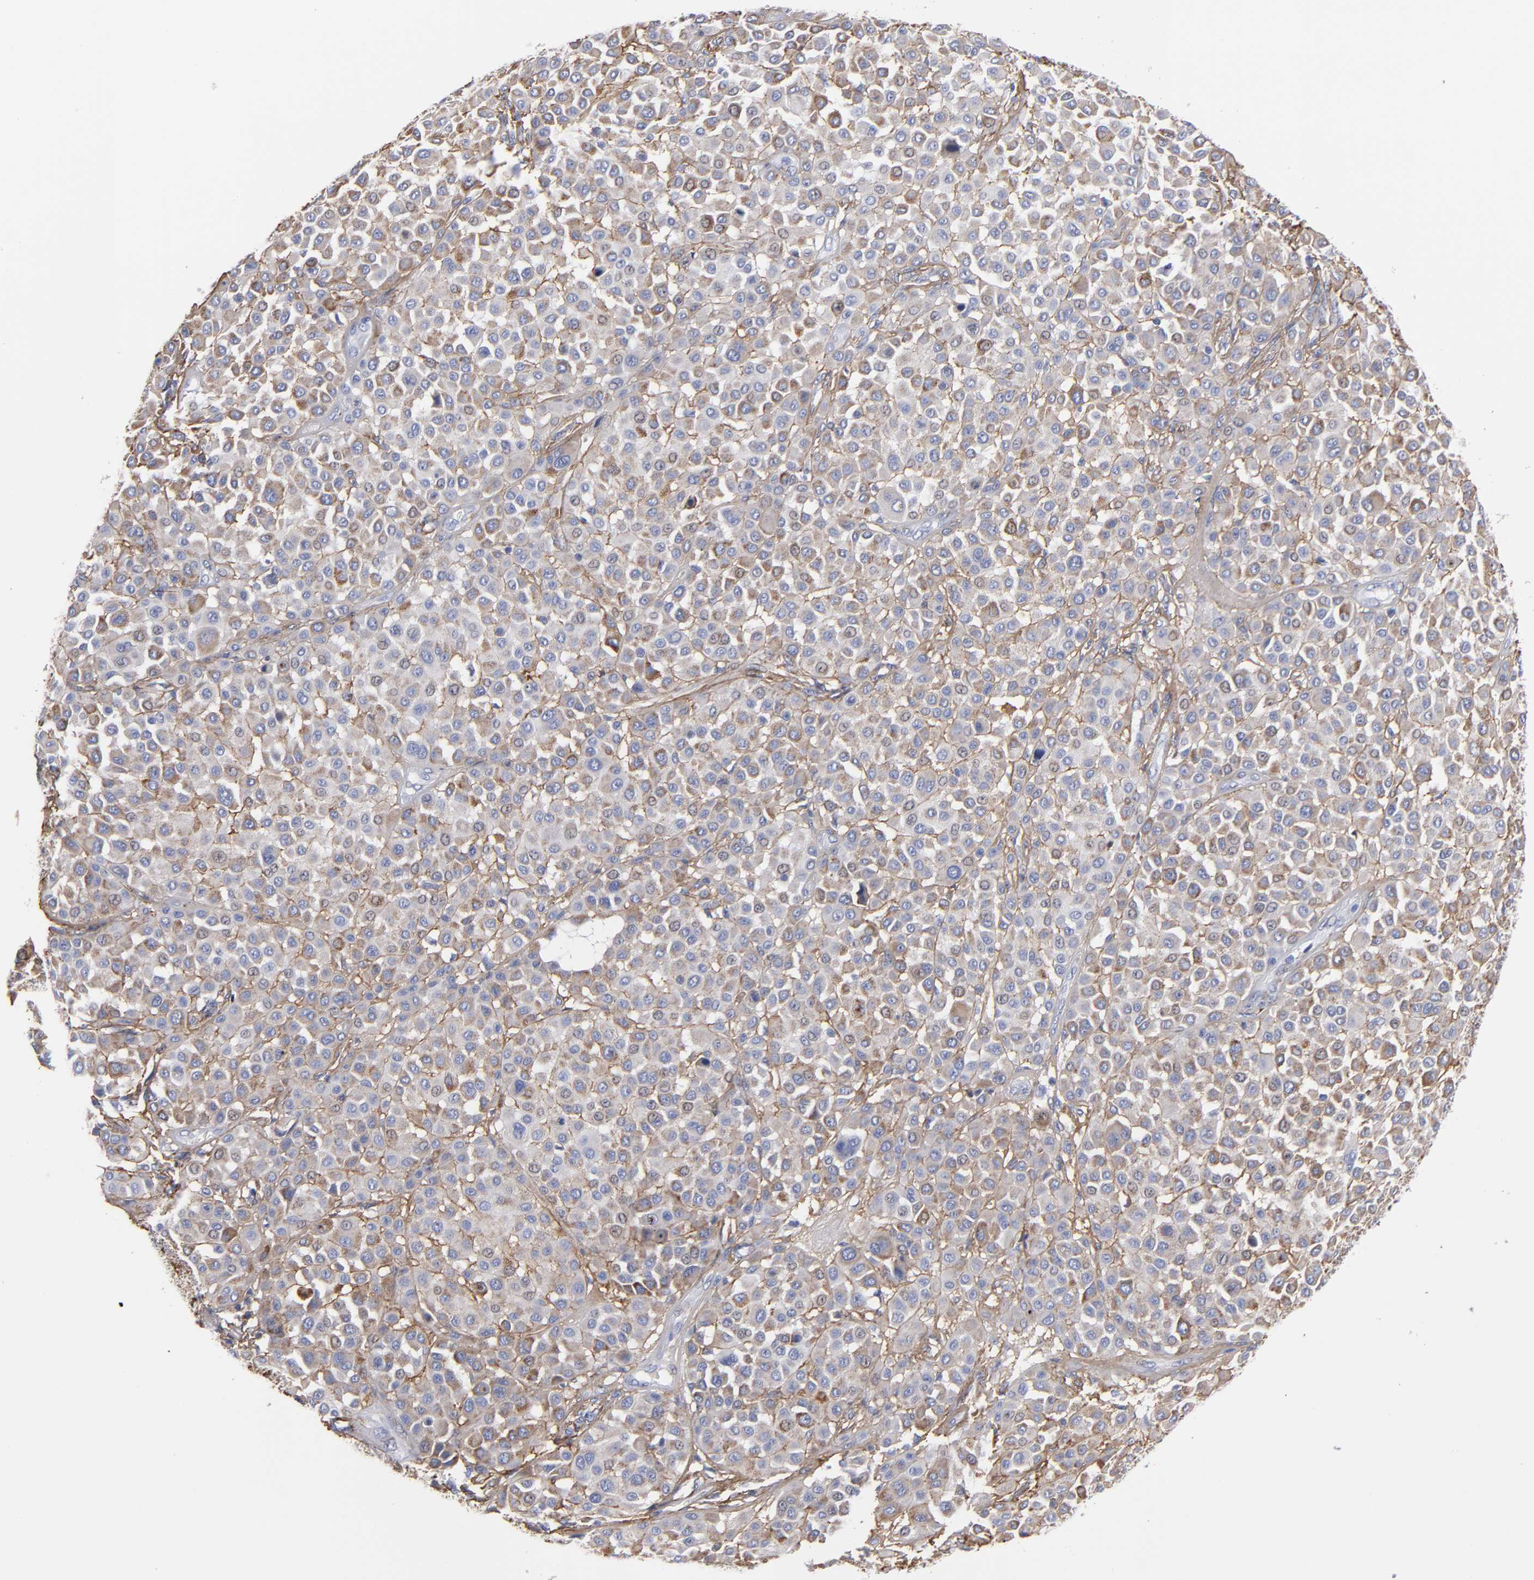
{"staining": {"intensity": "weak", "quantity": "<25%", "location": "cytoplasmic/membranous"}, "tissue": "melanoma", "cell_type": "Tumor cells", "image_type": "cancer", "snomed": [{"axis": "morphology", "description": "Malignant melanoma, Metastatic site"}, {"axis": "topography", "description": "Soft tissue"}], "caption": "Immunohistochemical staining of human malignant melanoma (metastatic site) demonstrates no significant expression in tumor cells.", "gene": "EMILIN1", "patient": {"sex": "male", "age": 41}}